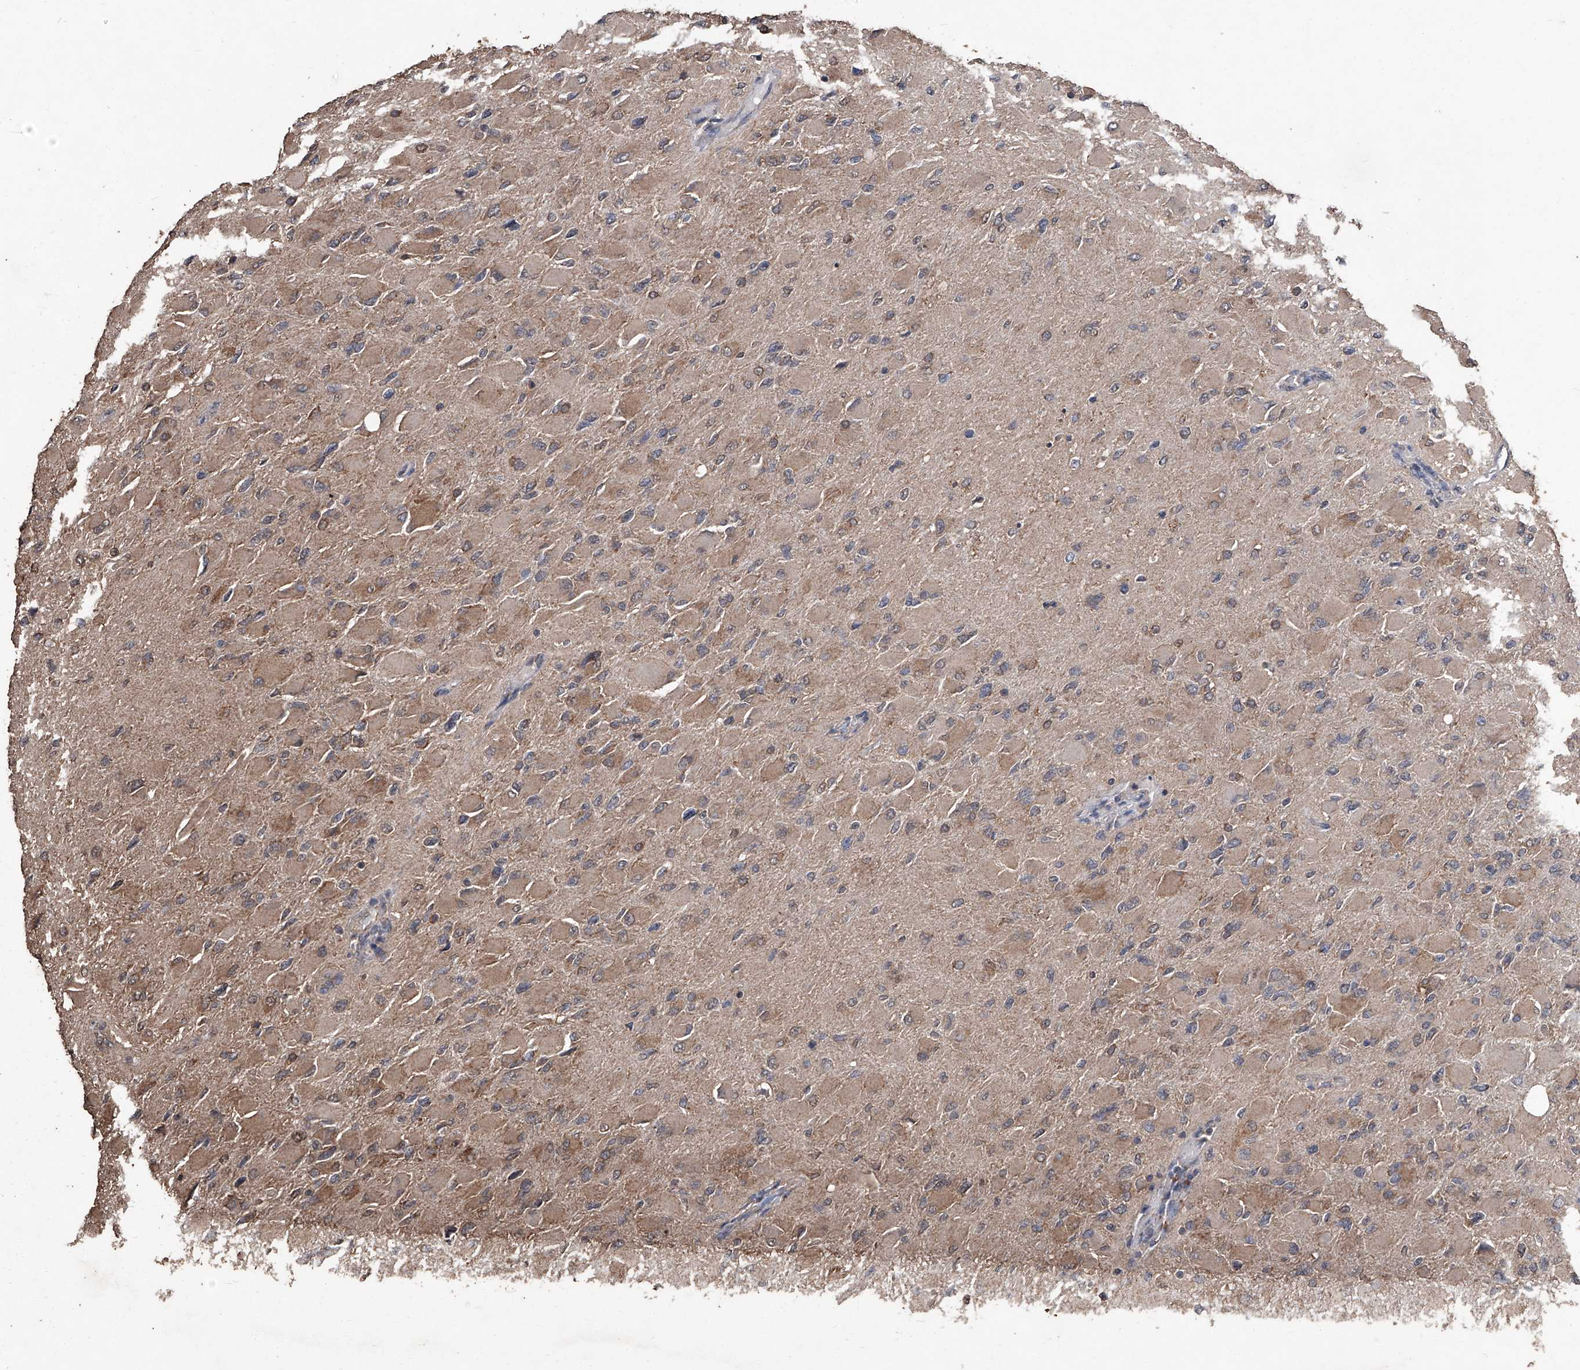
{"staining": {"intensity": "weak", "quantity": ">75%", "location": "cytoplasmic/membranous"}, "tissue": "glioma", "cell_type": "Tumor cells", "image_type": "cancer", "snomed": [{"axis": "morphology", "description": "Glioma, malignant, High grade"}, {"axis": "topography", "description": "Cerebral cortex"}], "caption": "This photomicrograph demonstrates malignant glioma (high-grade) stained with IHC to label a protein in brown. The cytoplasmic/membranous of tumor cells show weak positivity for the protein. Nuclei are counter-stained blue.", "gene": "STARD7", "patient": {"sex": "female", "age": 36}}